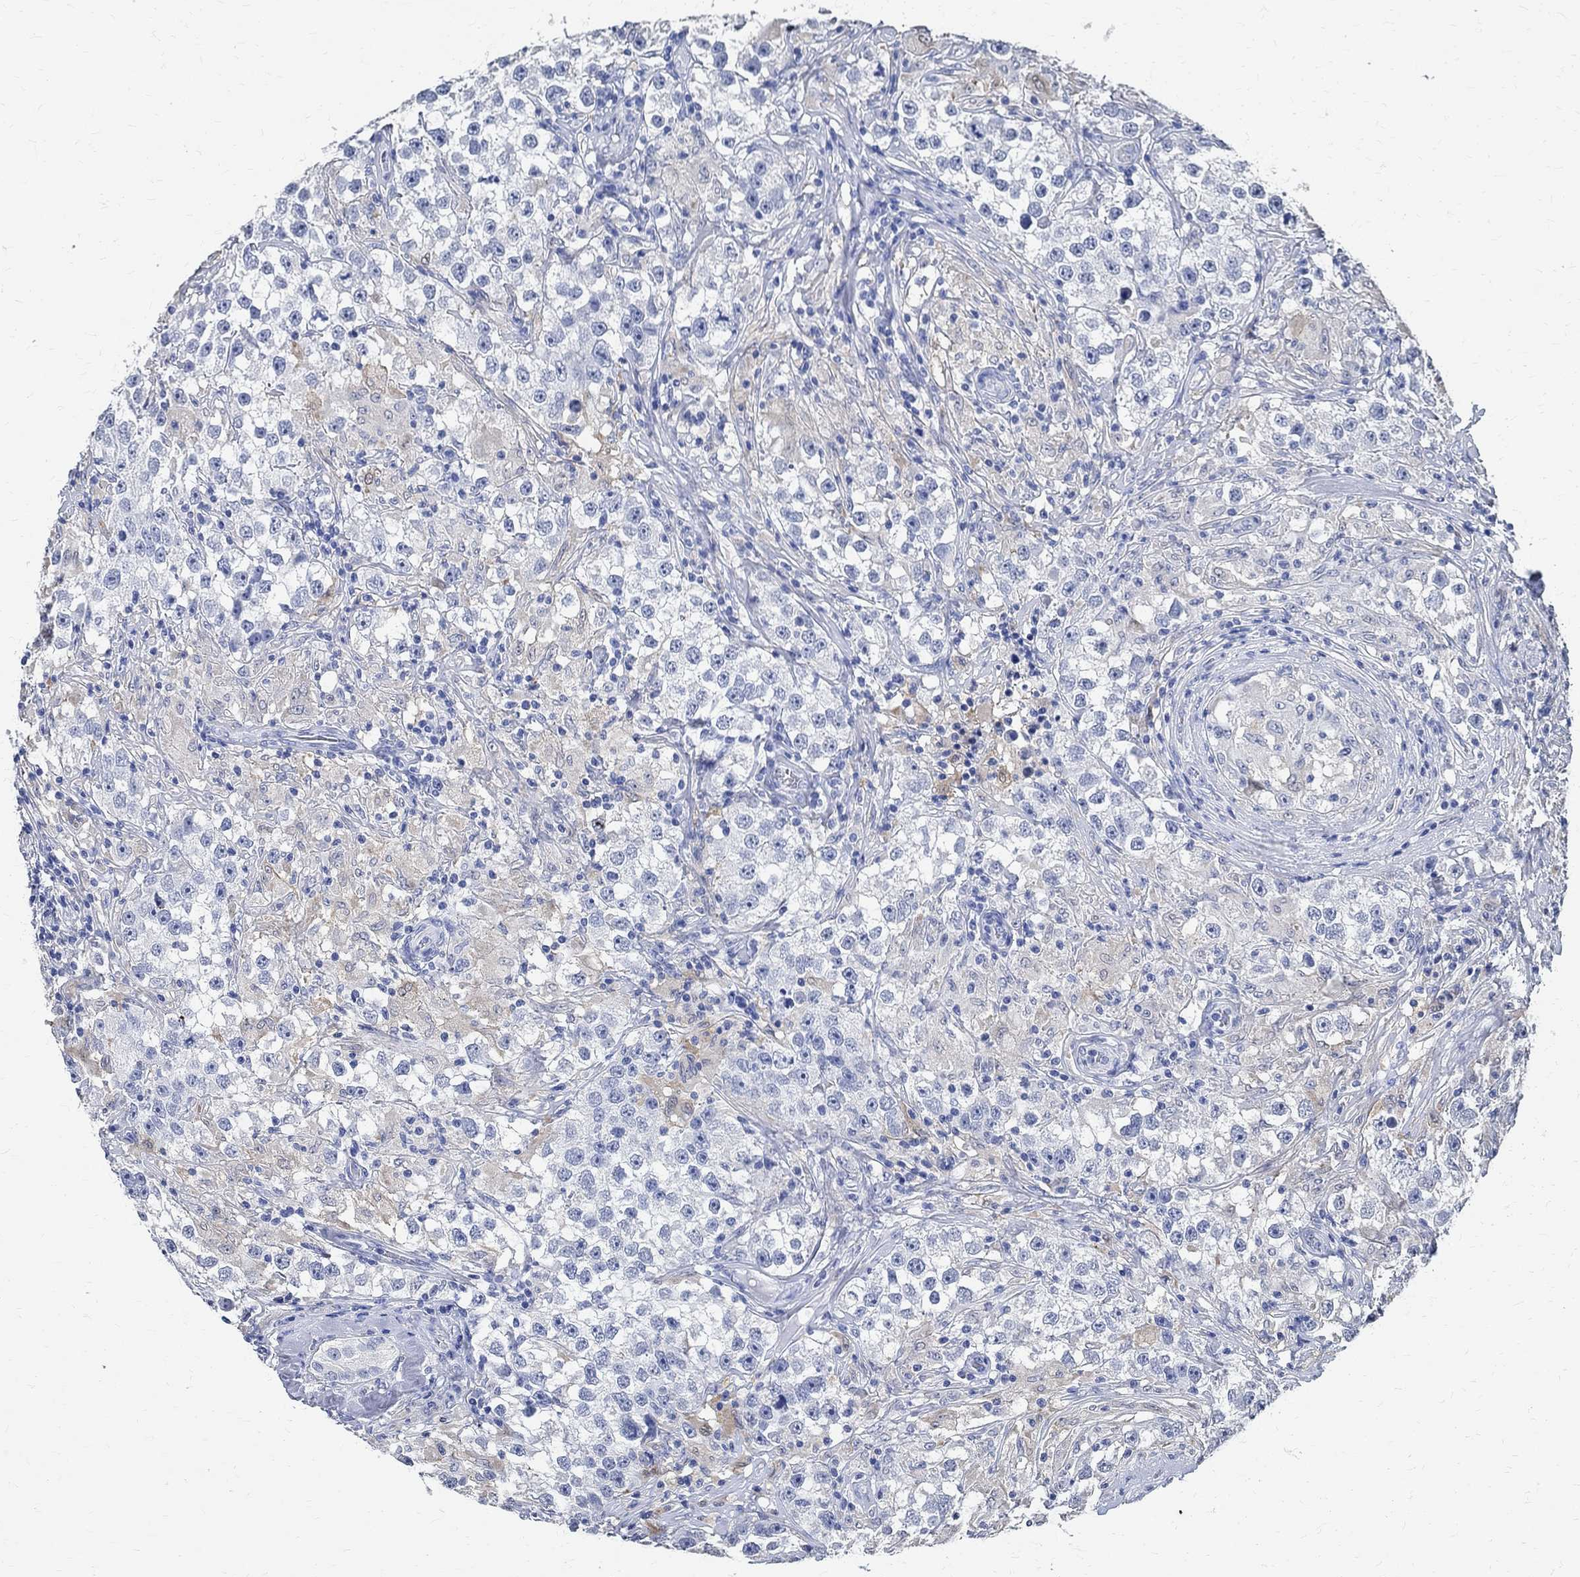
{"staining": {"intensity": "negative", "quantity": "none", "location": "none"}, "tissue": "testis cancer", "cell_type": "Tumor cells", "image_type": "cancer", "snomed": [{"axis": "morphology", "description": "Seminoma, NOS"}, {"axis": "topography", "description": "Testis"}], "caption": "Testis cancer (seminoma) stained for a protein using IHC displays no positivity tumor cells.", "gene": "TMEM221", "patient": {"sex": "male", "age": 46}}